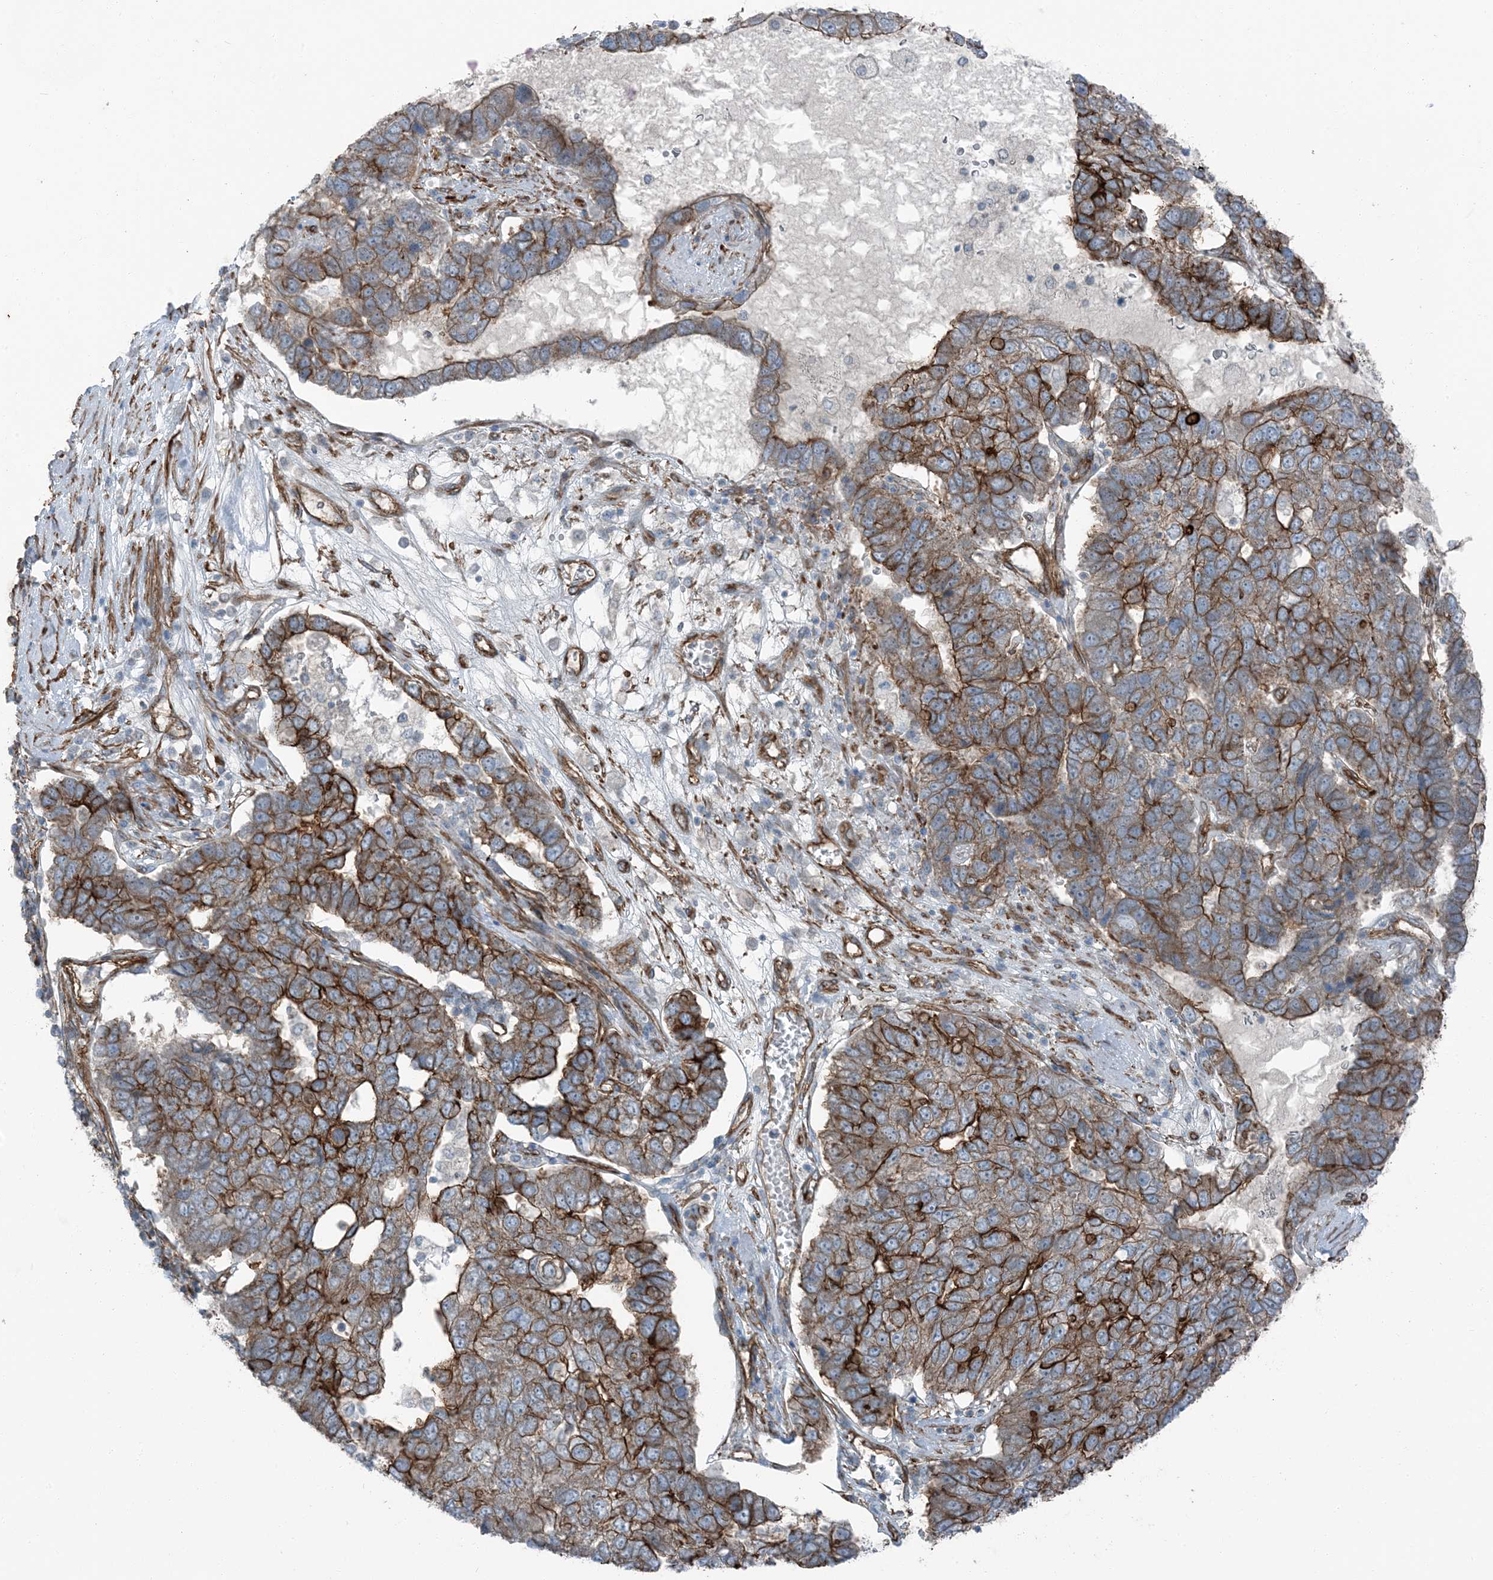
{"staining": {"intensity": "strong", "quantity": ">75%", "location": "cytoplasmic/membranous"}, "tissue": "pancreatic cancer", "cell_type": "Tumor cells", "image_type": "cancer", "snomed": [{"axis": "morphology", "description": "Adenocarcinoma, NOS"}, {"axis": "topography", "description": "Pancreas"}], "caption": "Protein positivity by IHC displays strong cytoplasmic/membranous staining in approximately >75% of tumor cells in pancreatic adenocarcinoma.", "gene": "ZFP90", "patient": {"sex": "female", "age": 61}}